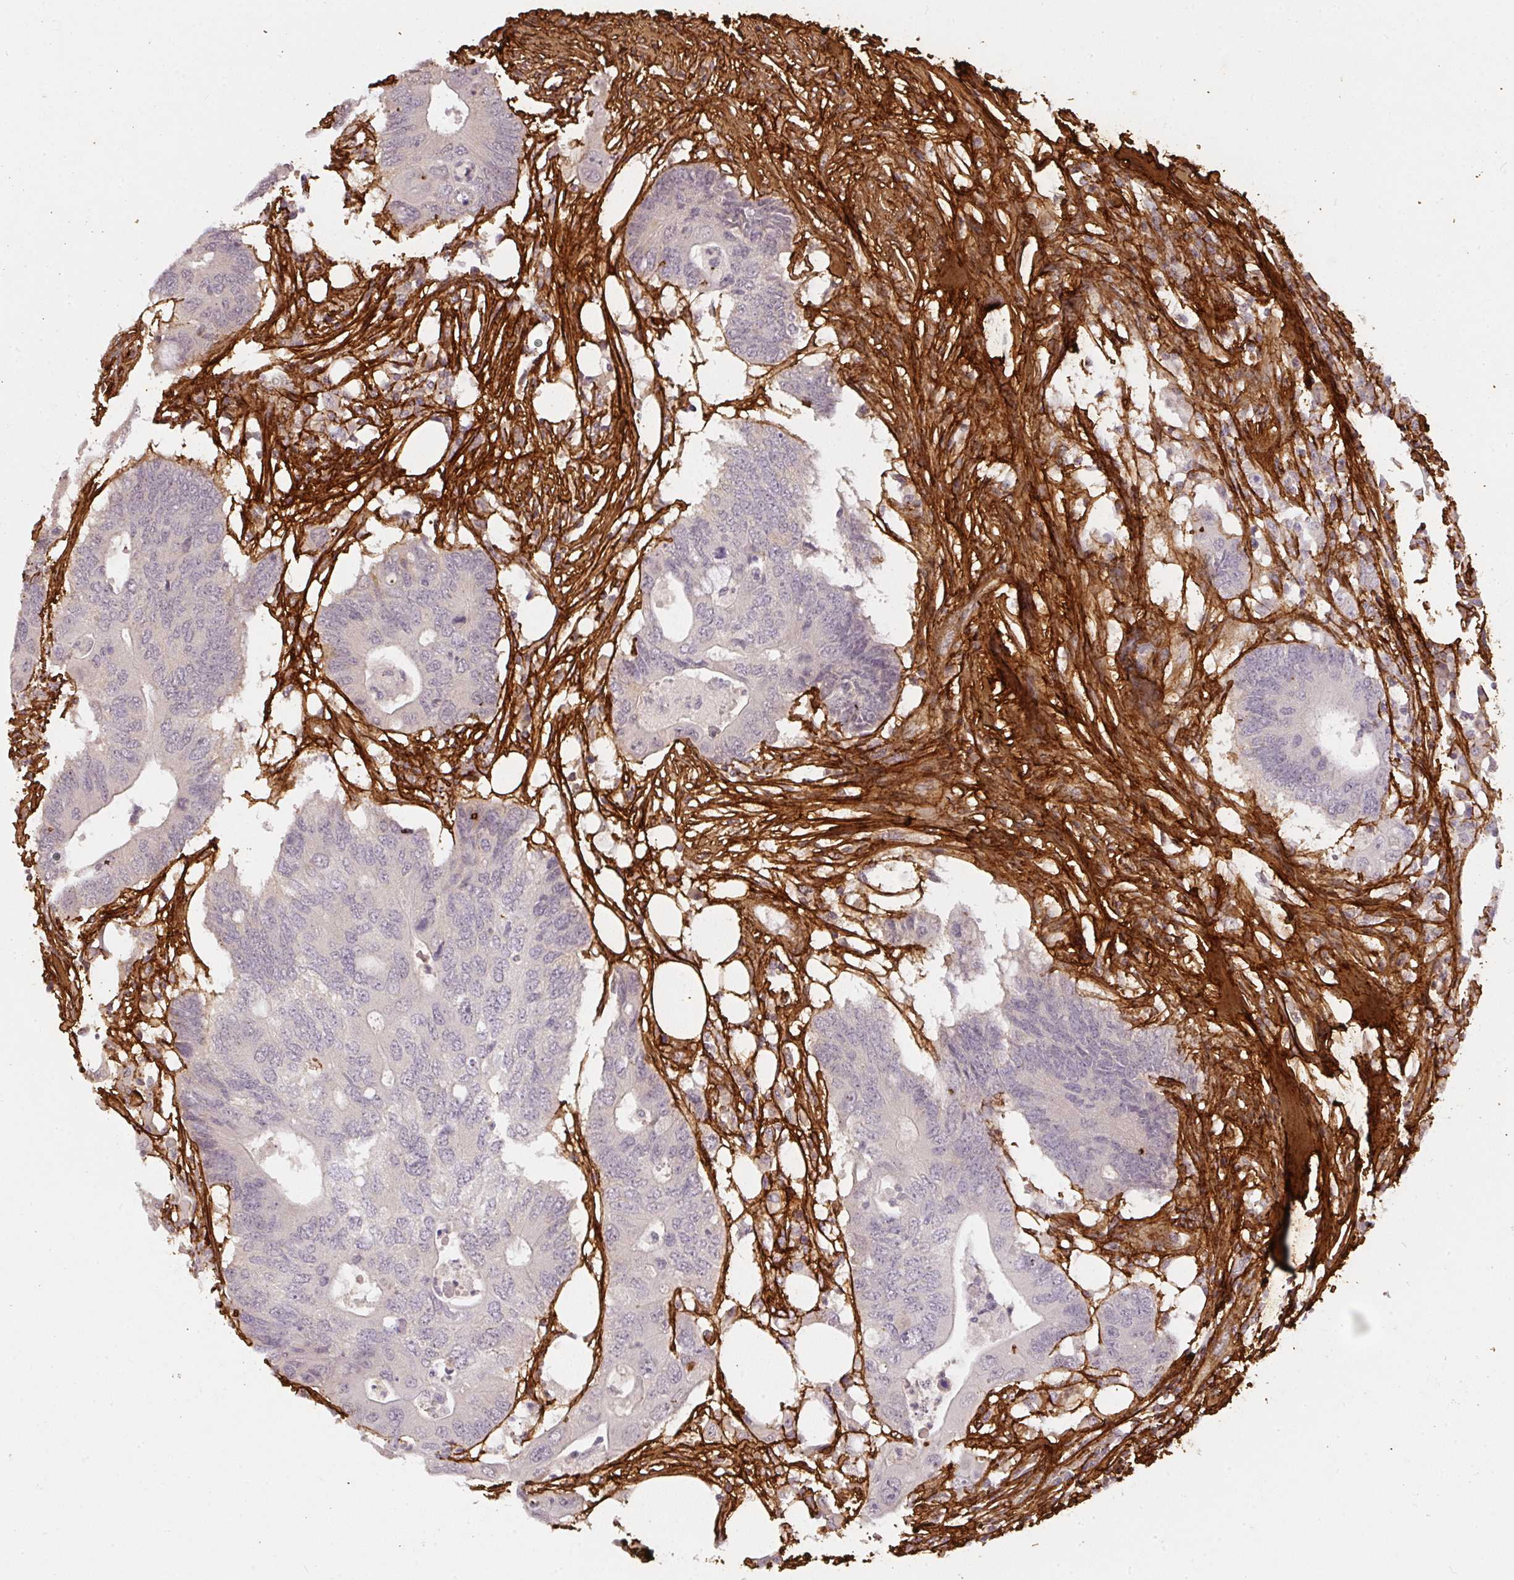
{"staining": {"intensity": "negative", "quantity": "none", "location": "none"}, "tissue": "colorectal cancer", "cell_type": "Tumor cells", "image_type": "cancer", "snomed": [{"axis": "morphology", "description": "Adenocarcinoma, NOS"}, {"axis": "topography", "description": "Colon"}], "caption": "IHC photomicrograph of human colorectal cancer (adenocarcinoma) stained for a protein (brown), which demonstrates no expression in tumor cells.", "gene": "COL3A1", "patient": {"sex": "male", "age": 71}}